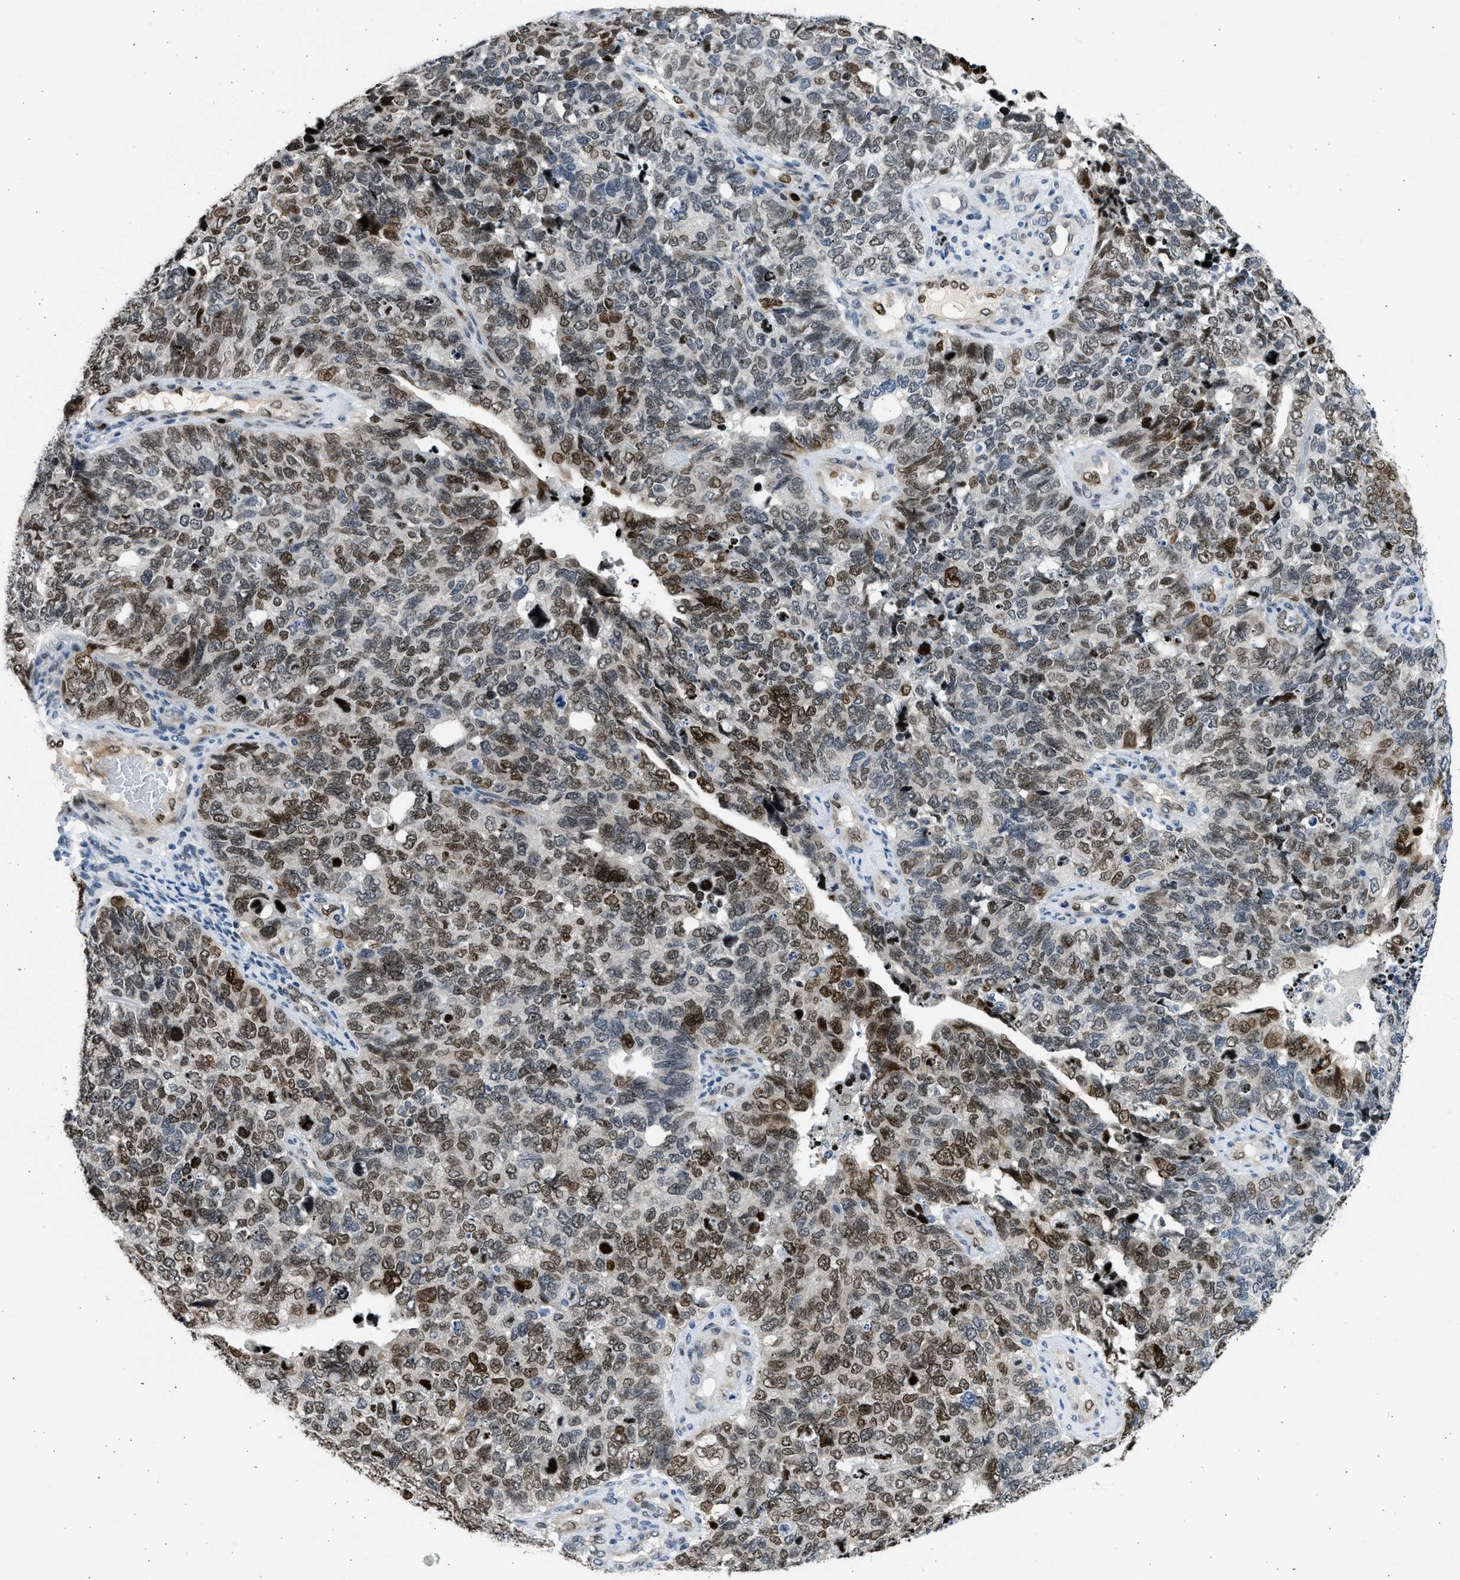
{"staining": {"intensity": "moderate", "quantity": "25%-75%", "location": "nuclear"}, "tissue": "cervical cancer", "cell_type": "Tumor cells", "image_type": "cancer", "snomed": [{"axis": "morphology", "description": "Squamous cell carcinoma, NOS"}, {"axis": "topography", "description": "Cervix"}], "caption": "IHC image of neoplastic tissue: squamous cell carcinoma (cervical) stained using IHC exhibits medium levels of moderate protein expression localized specifically in the nuclear of tumor cells, appearing as a nuclear brown color.", "gene": "HMGN3", "patient": {"sex": "female", "age": 63}}